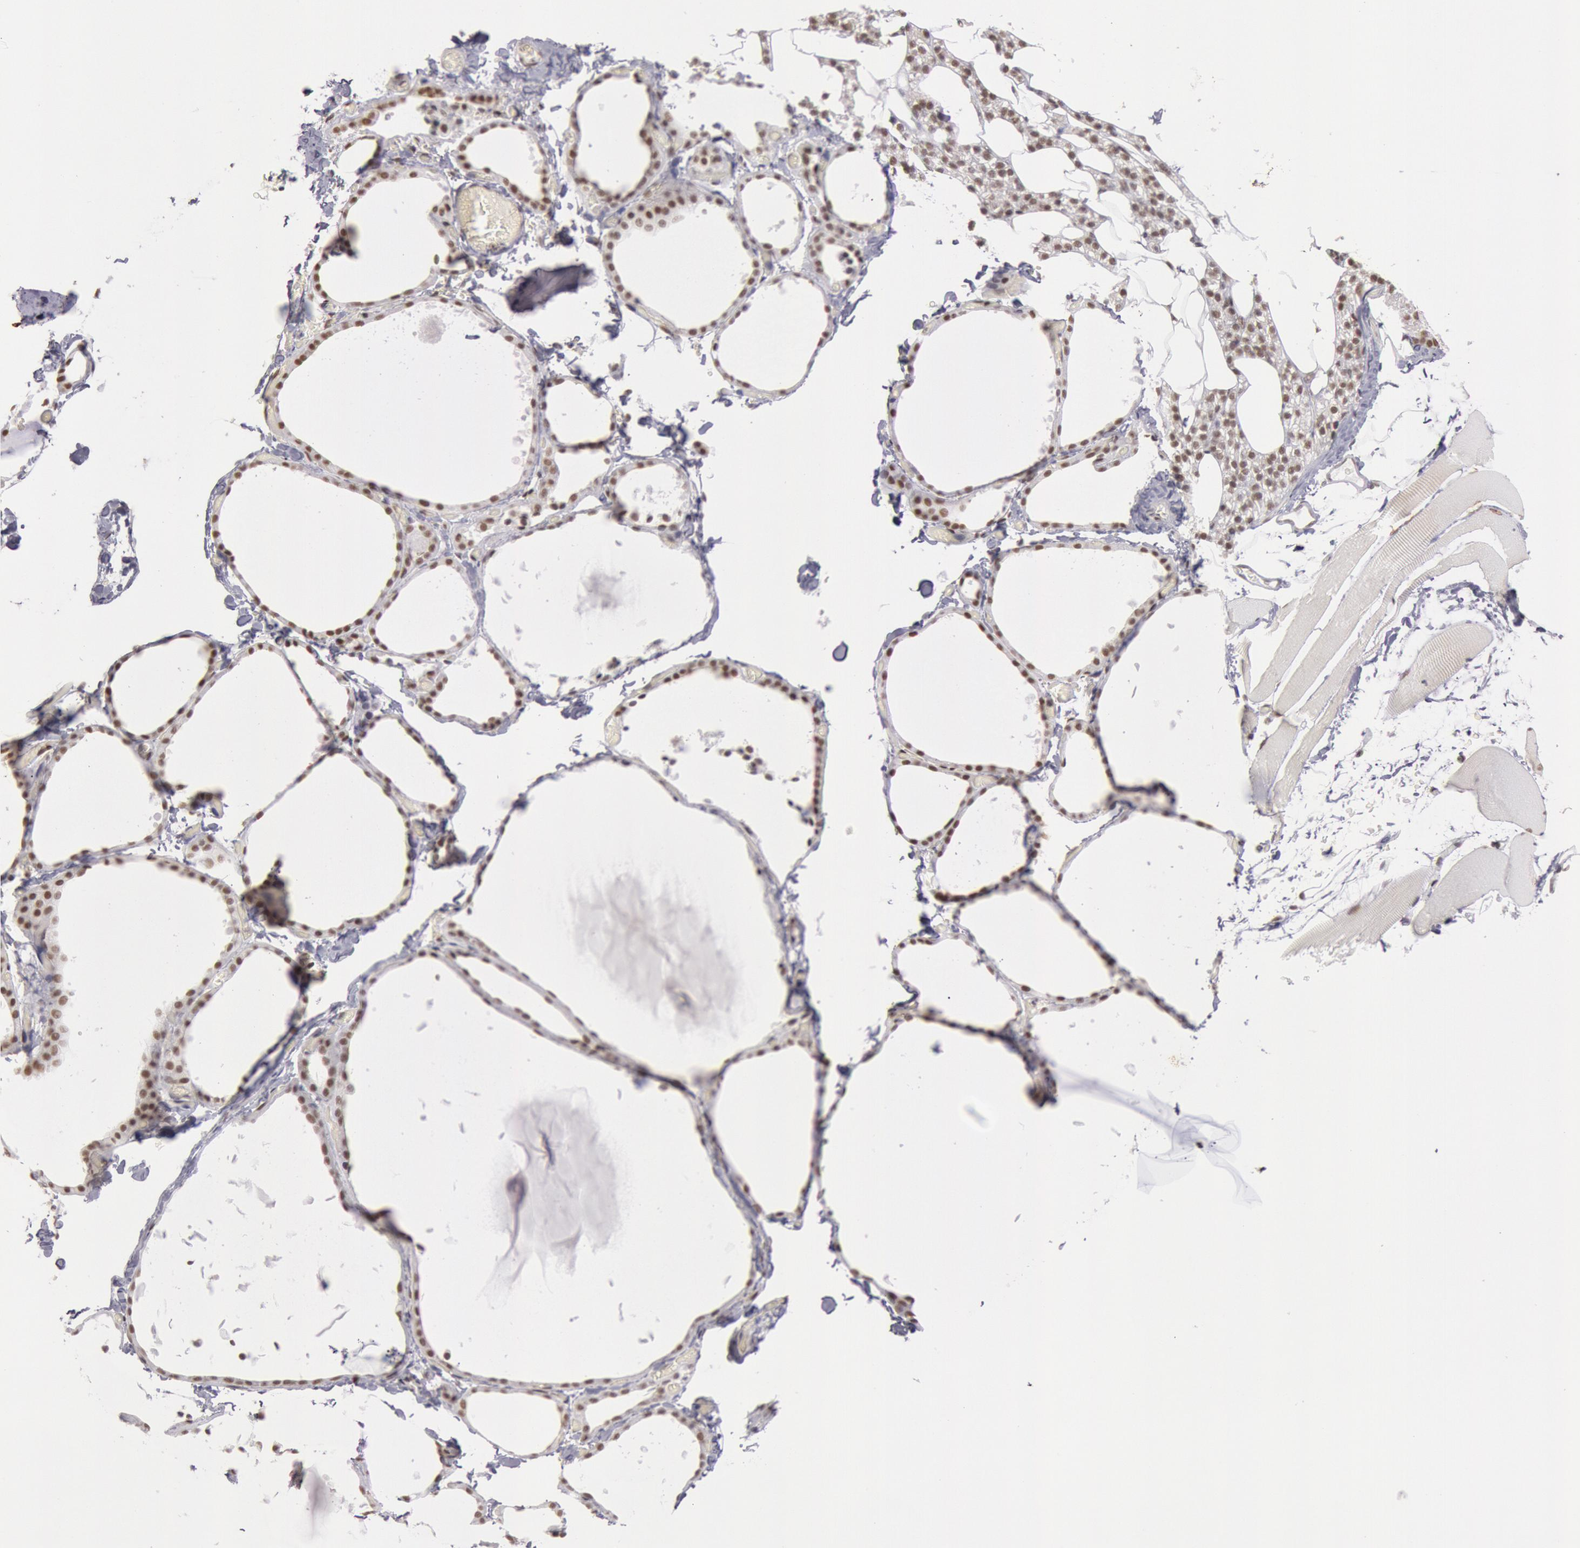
{"staining": {"intensity": "moderate", "quantity": ">75%", "location": "nuclear"}, "tissue": "thyroid gland", "cell_type": "Glandular cells", "image_type": "normal", "snomed": [{"axis": "morphology", "description": "Normal tissue, NOS"}, {"axis": "topography", "description": "Thyroid gland"}], "caption": "Immunohistochemistry (IHC) (DAB (3,3'-diaminobenzidine)) staining of benign human thyroid gland shows moderate nuclear protein staining in approximately >75% of glandular cells. Using DAB (3,3'-diaminobenzidine) (brown) and hematoxylin (blue) stains, captured at high magnification using brightfield microscopy.", "gene": "ESS2", "patient": {"sex": "female", "age": 22}}